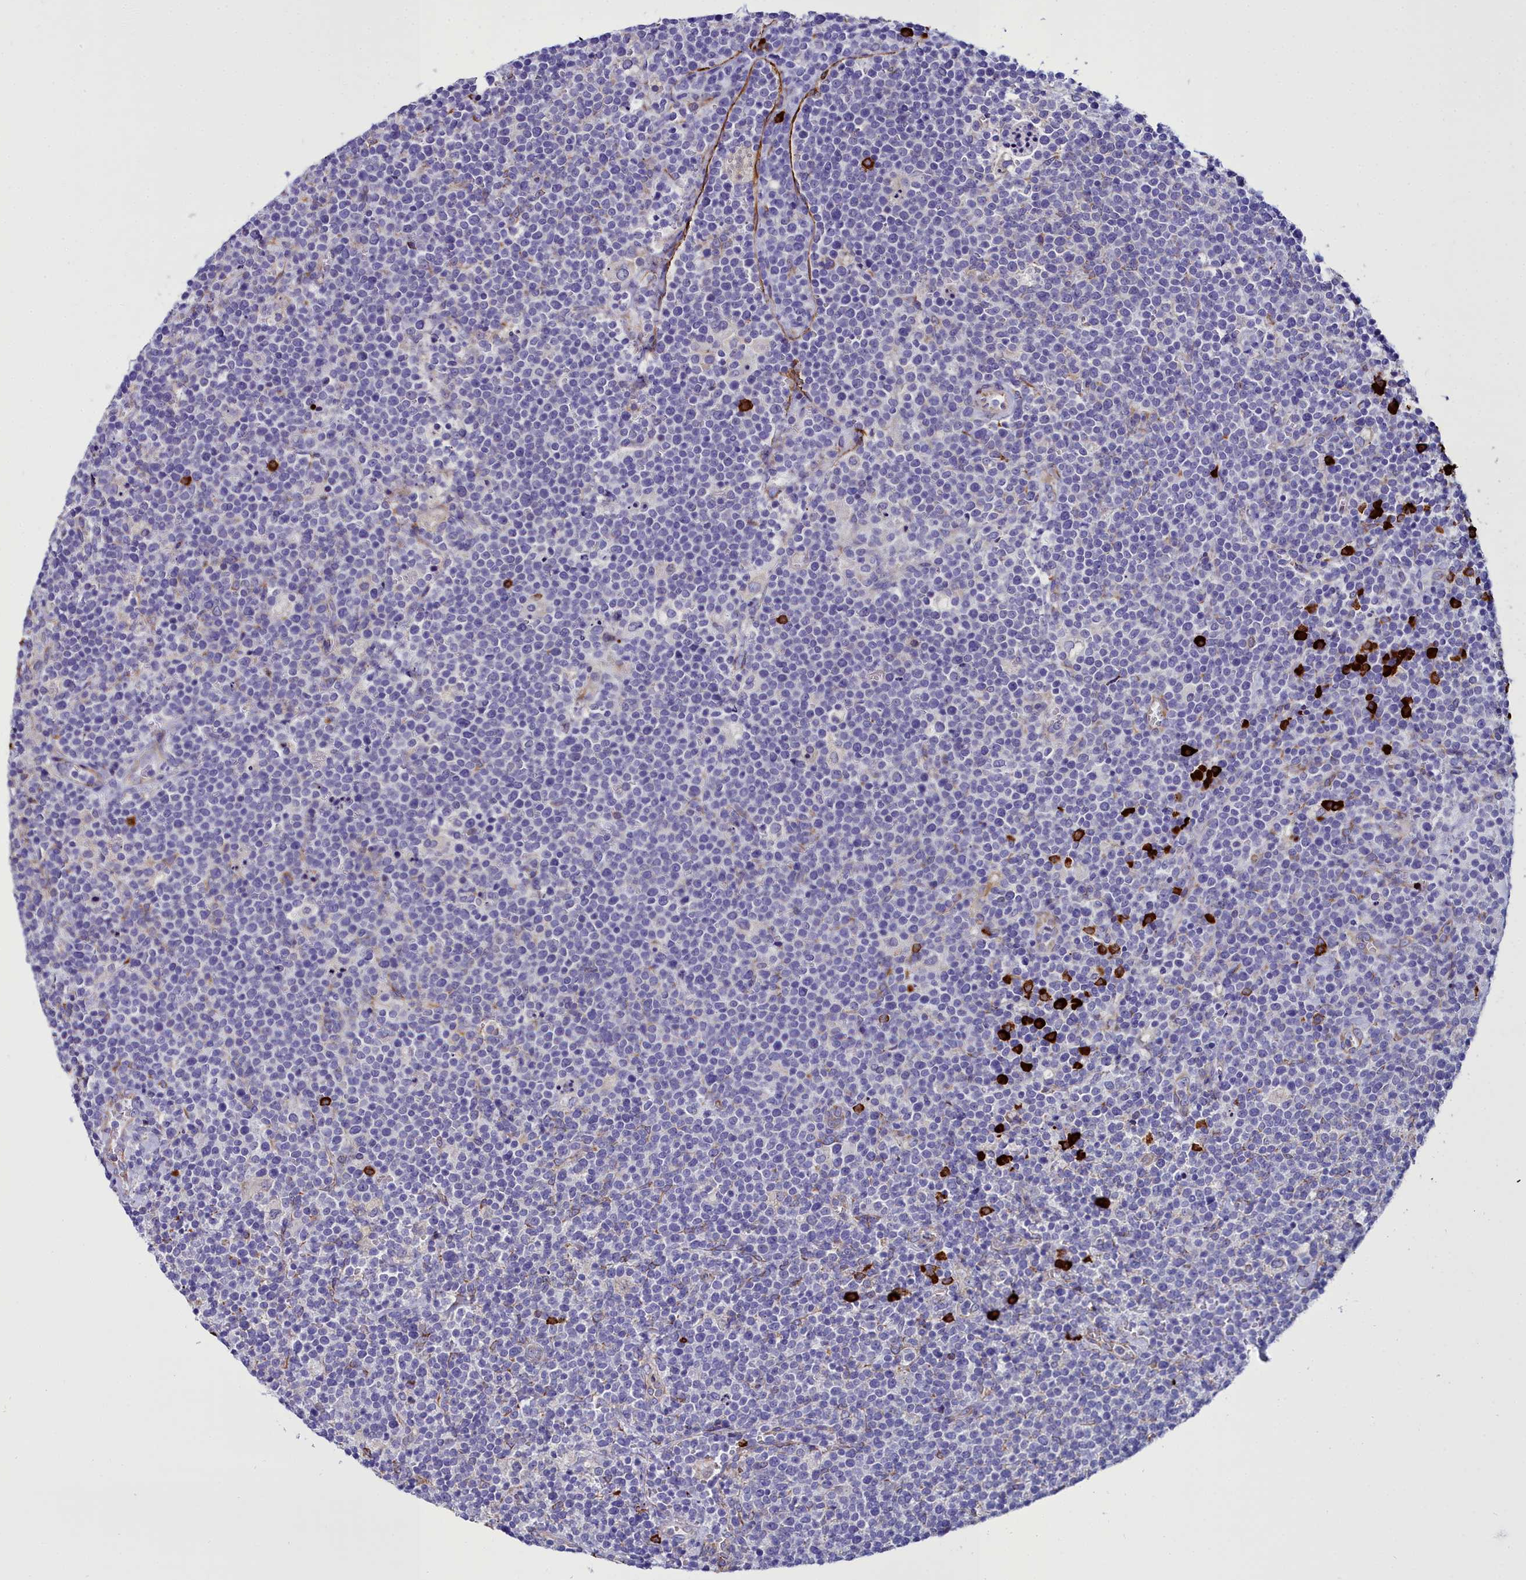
{"staining": {"intensity": "negative", "quantity": "none", "location": "none"}, "tissue": "lymphoma", "cell_type": "Tumor cells", "image_type": "cancer", "snomed": [{"axis": "morphology", "description": "Malignant lymphoma, non-Hodgkin's type, High grade"}, {"axis": "topography", "description": "Lymph node"}], "caption": "DAB (3,3'-diaminobenzidine) immunohistochemical staining of human malignant lymphoma, non-Hodgkin's type (high-grade) exhibits no significant staining in tumor cells.", "gene": "TXNDC5", "patient": {"sex": "male", "age": 61}}